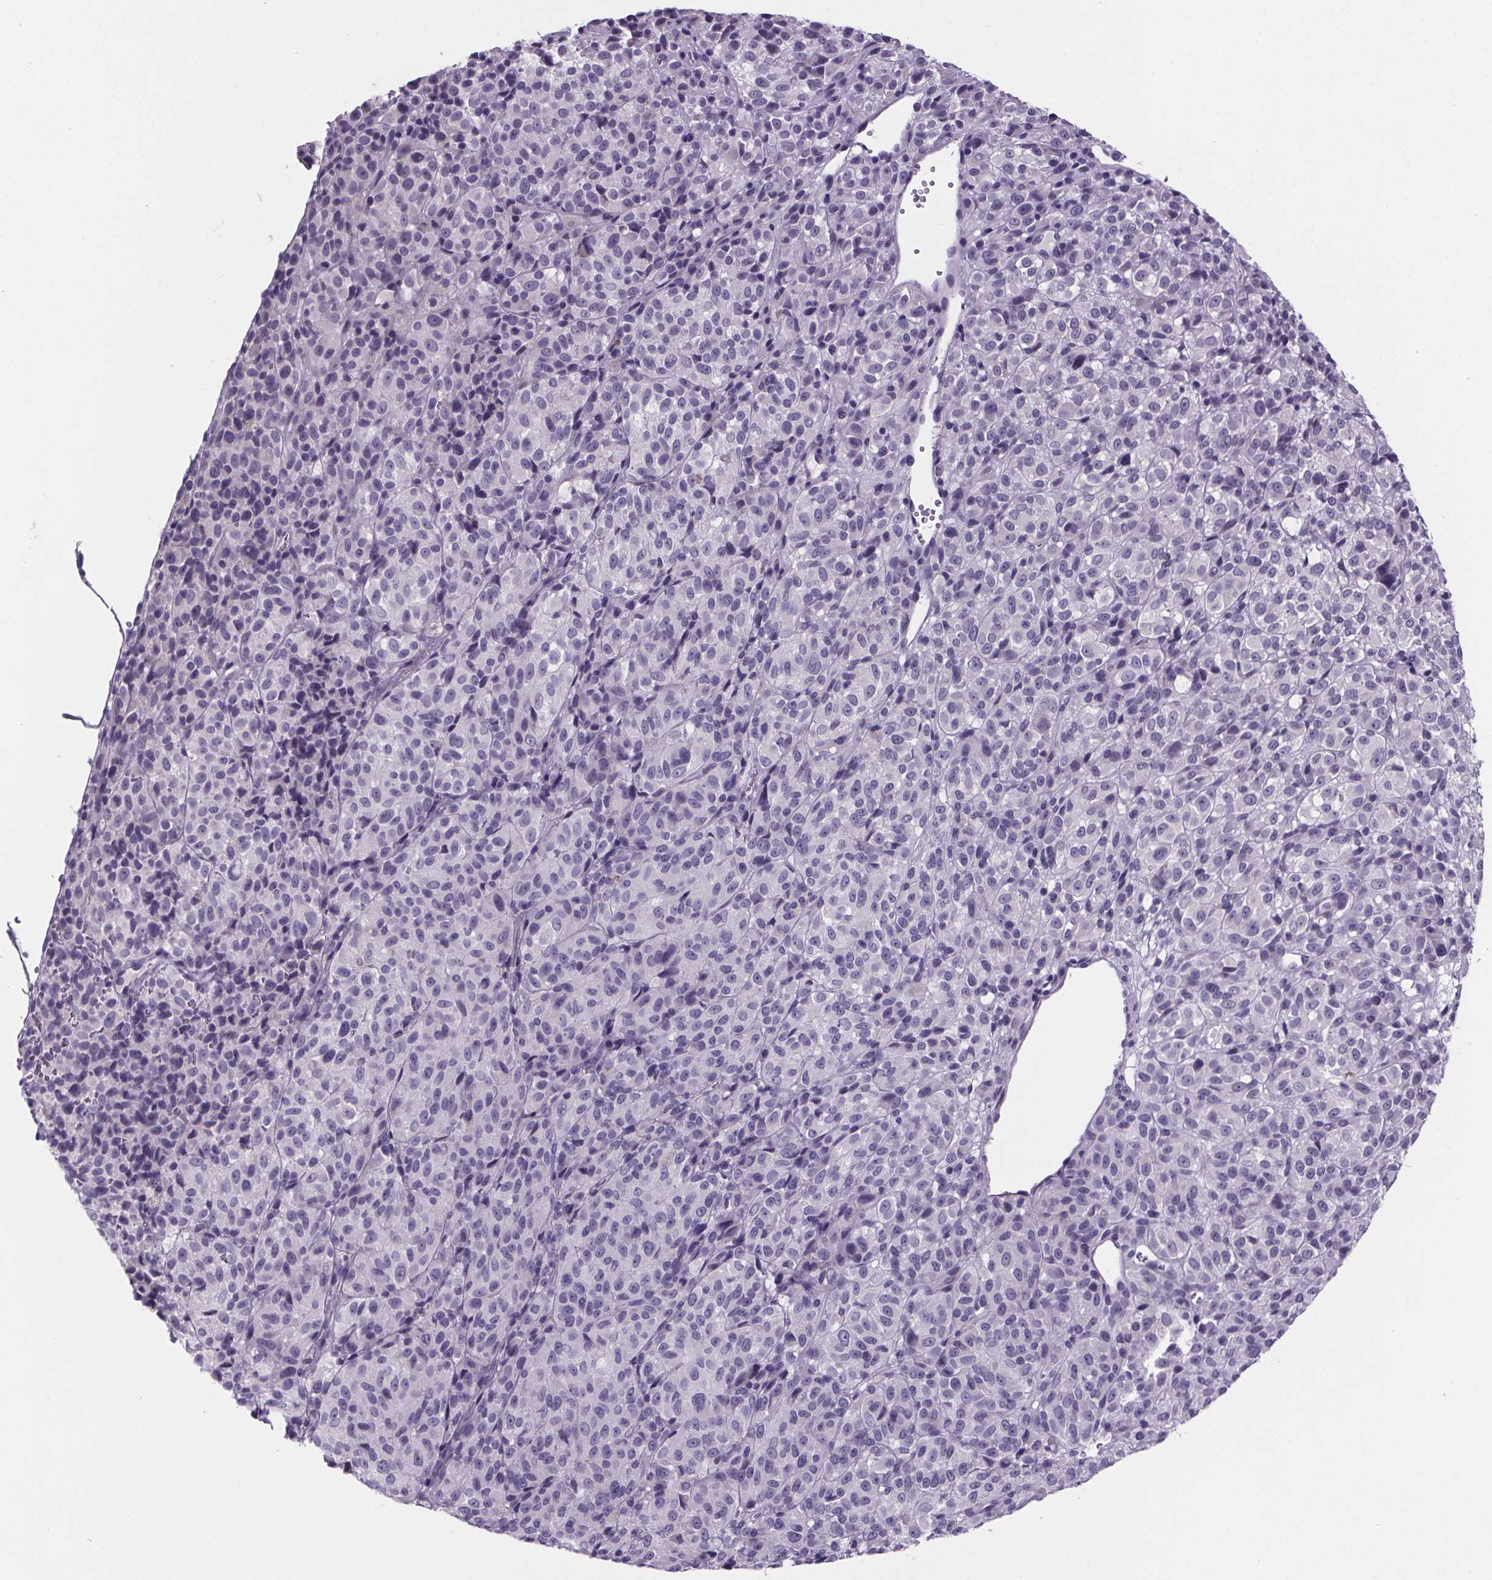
{"staining": {"intensity": "negative", "quantity": "none", "location": "none"}, "tissue": "melanoma", "cell_type": "Tumor cells", "image_type": "cancer", "snomed": [{"axis": "morphology", "description": "Malignant melanoma, Metastatic site"}, {"axis": "topography", "description": "Brain"}], "caption": "Melanoma was stained to show a protein in brown. There is no significant staining in tumor cells.", "gene": "CUBN", "patient": {"sex": "female", "age": 56}}